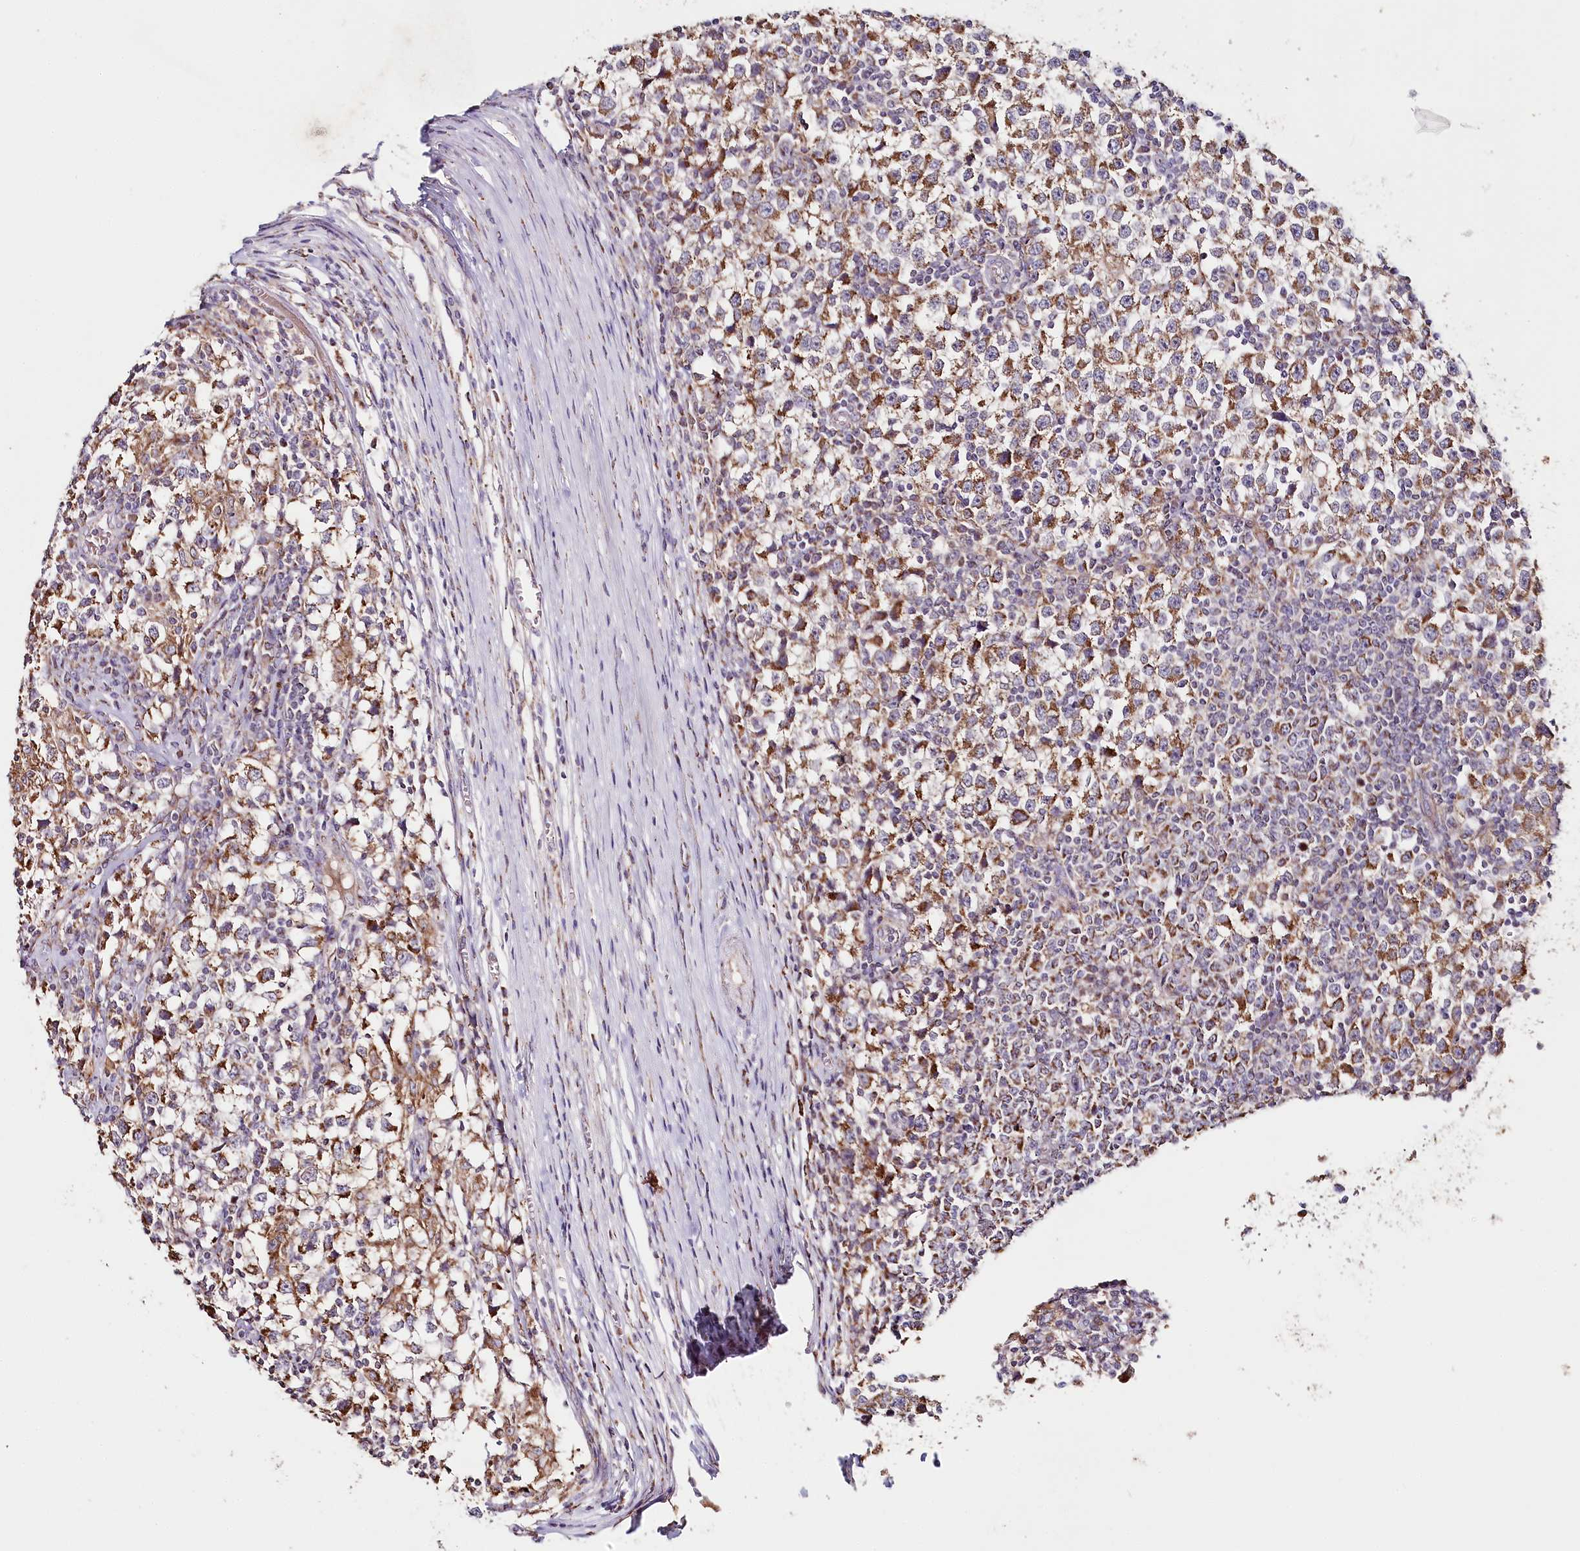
{"staining": {"intensity": "moderate", "quantity": ">75%", "location": "cytoplasmic/membranous"}, "tissue": "testis cancer", "cell_type": "Tumor cells", "image_type": "cancer", "snomed": [{"axis": "morphology", "description": "Seminoma, NOS"}, {"axis": "topography", "description": "Testis"}], "caption": "This is a histology image of immunohistochemistry staining of testis cancer (seminoma), which shows moderate staining in the cytoplasmic/membranous of tumor cells.", "gene": "MMP25", "patient": {"sex": "male", "age": 65}}